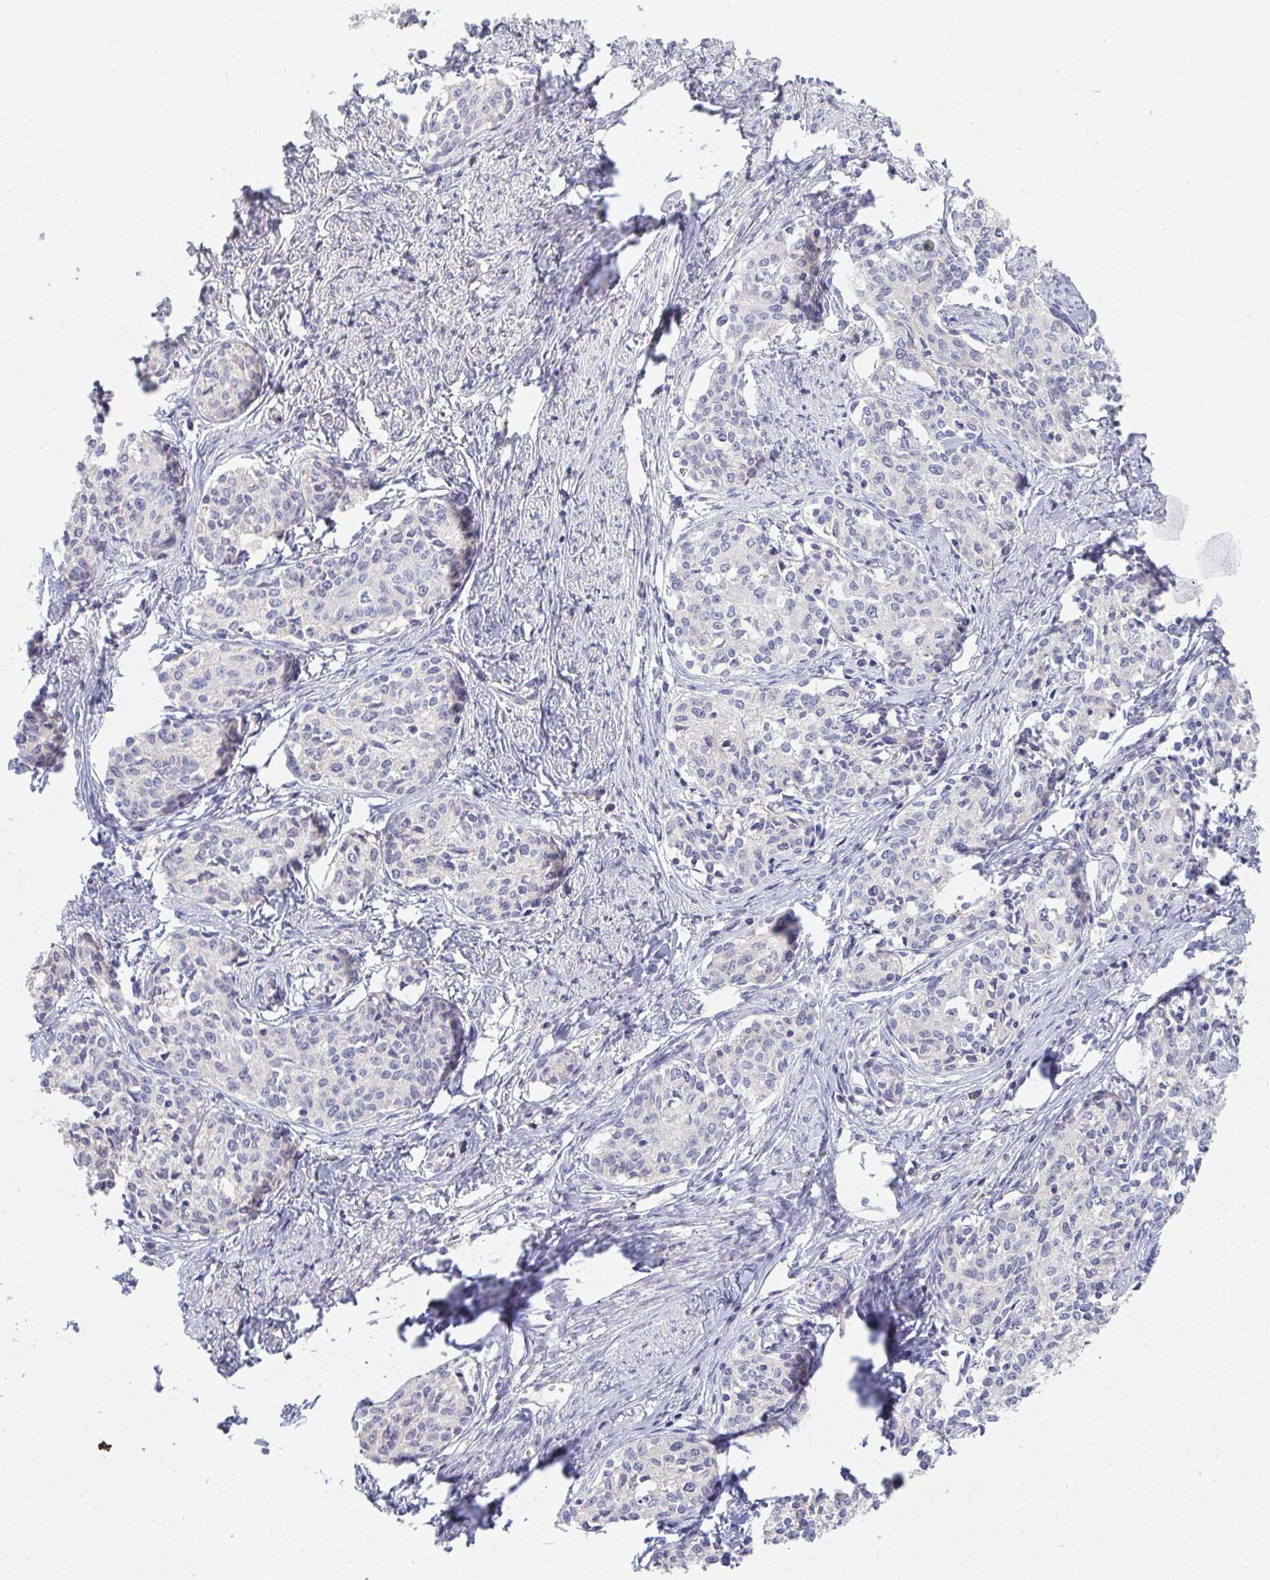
{"staining": {"intensity": "negative", "quantity": "none", "location": "none"}, "tissue": "cervical cancer", "cell_type": "Tumor cells", "image_type": "cancer", "snomed": [{"axis": "morphology", "description": "Squamous cell carcinoma, NOS"}, {"axis": "morphology", "description": "Adenocarcinoma, NOS"}, {"axis": "topography", "description": "Cervix"}], "caption": "The photomicrograph reveals no staining of tumor cells in cervical adenocarcinoma.", "gene": "ANO5", "patient": {"sex": "female", "age": 52}}